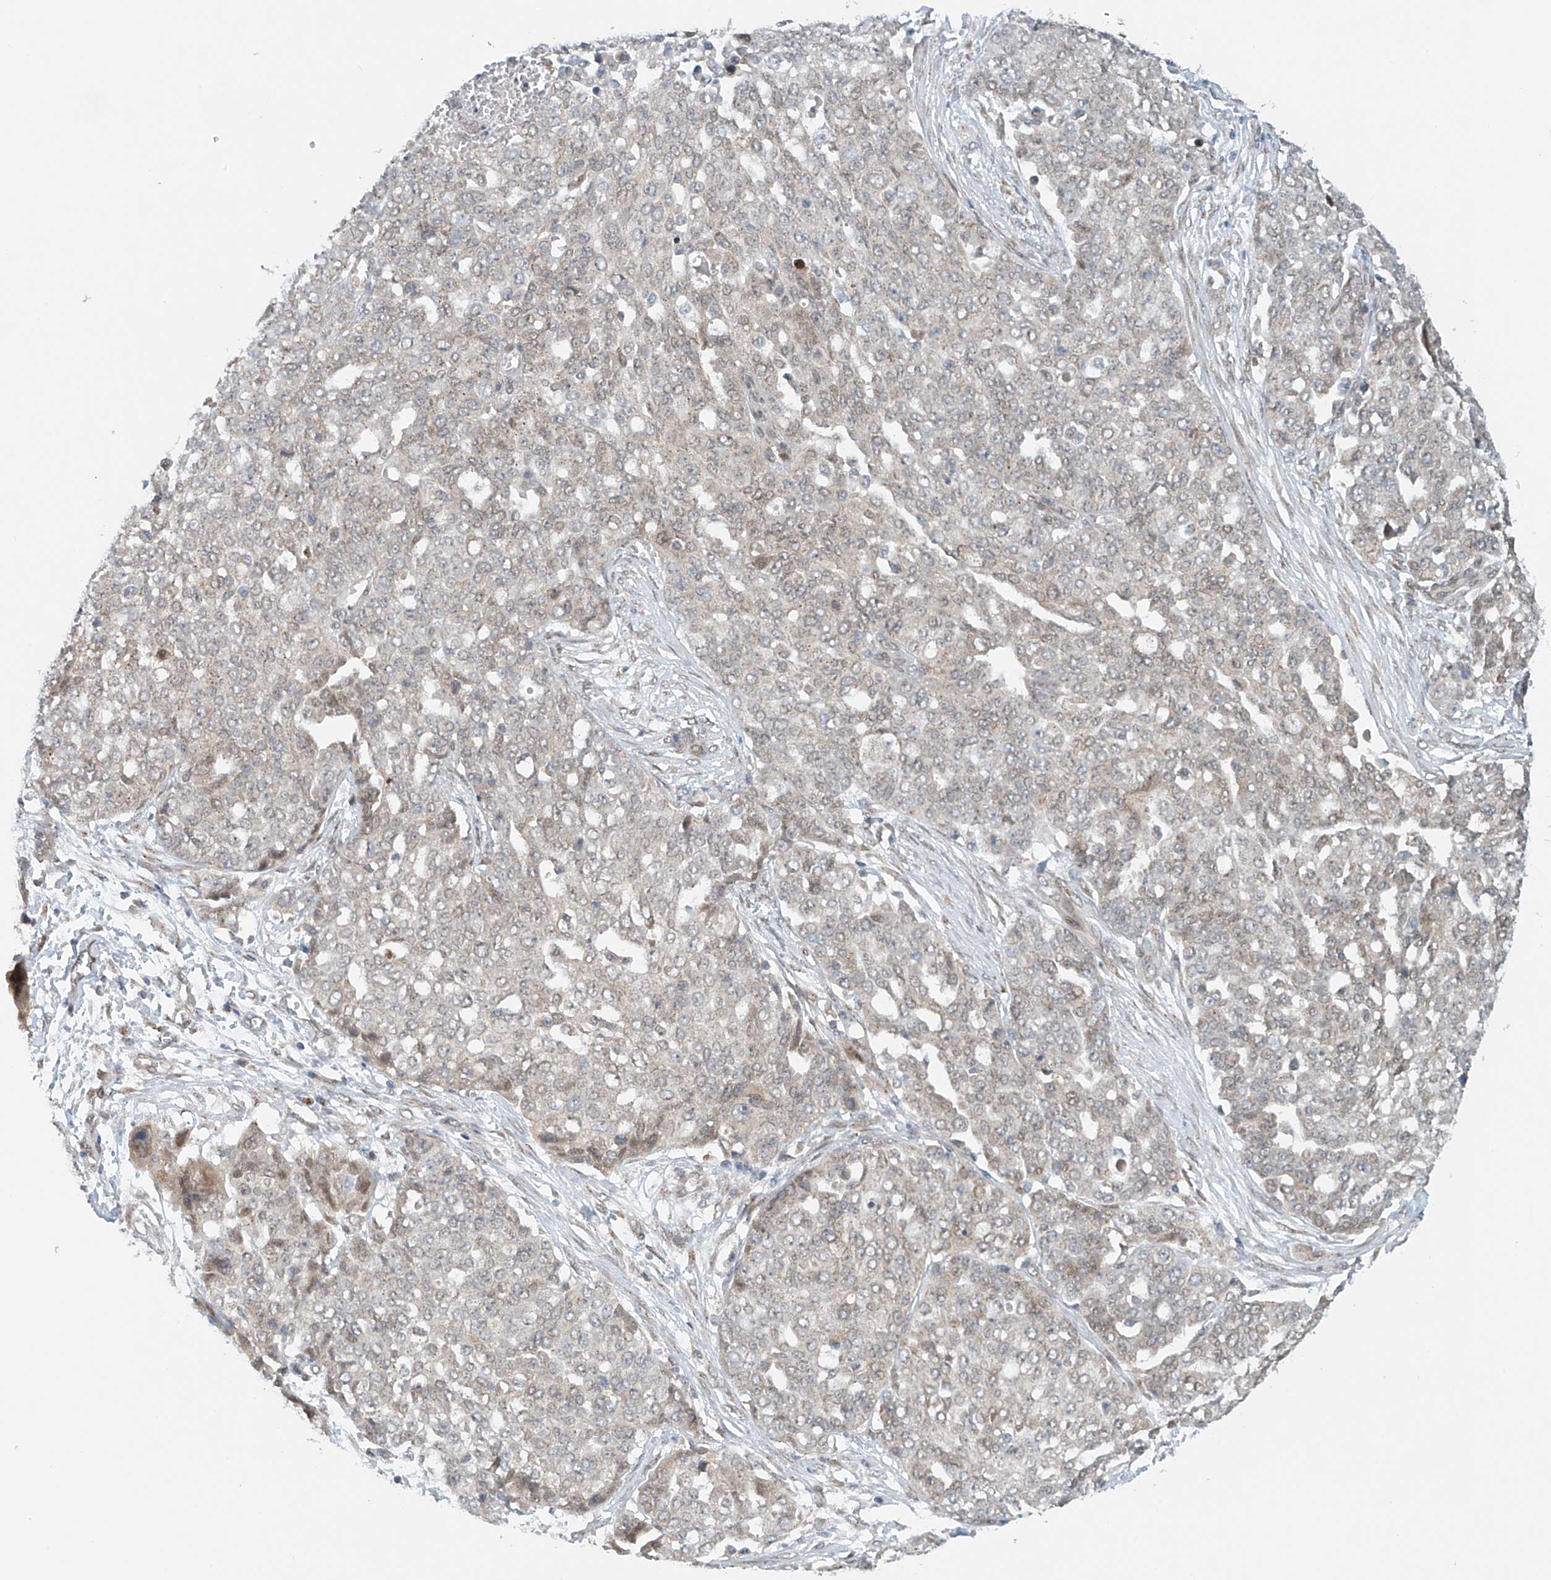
{"staining": {"intensity": "negative", "quantity": "none", "location": "none"}, "tissue": "ovarian cancer", "cell_type": "Tumor cells", "image_type": "cancer", "snomed": [{"axis": "morphology", "description": "Cystadenocarcinoma, serous, NOS"}, {"axis": "topography", "description": "Soft tissue"}, {"axis": "topography", "description": "Ovary"}], "caption": "IHC micrograph of neoplastic tissue: human ovarian cancer (serous cystadenocarcinoma) stained with DAB reveals no significant protein expression in tumor cells. (DAB (3,3'-diaminobenzidine) IHC, high magnification).", "gene": "STARD9", "patient": {"sex": "female", "age": 57}}